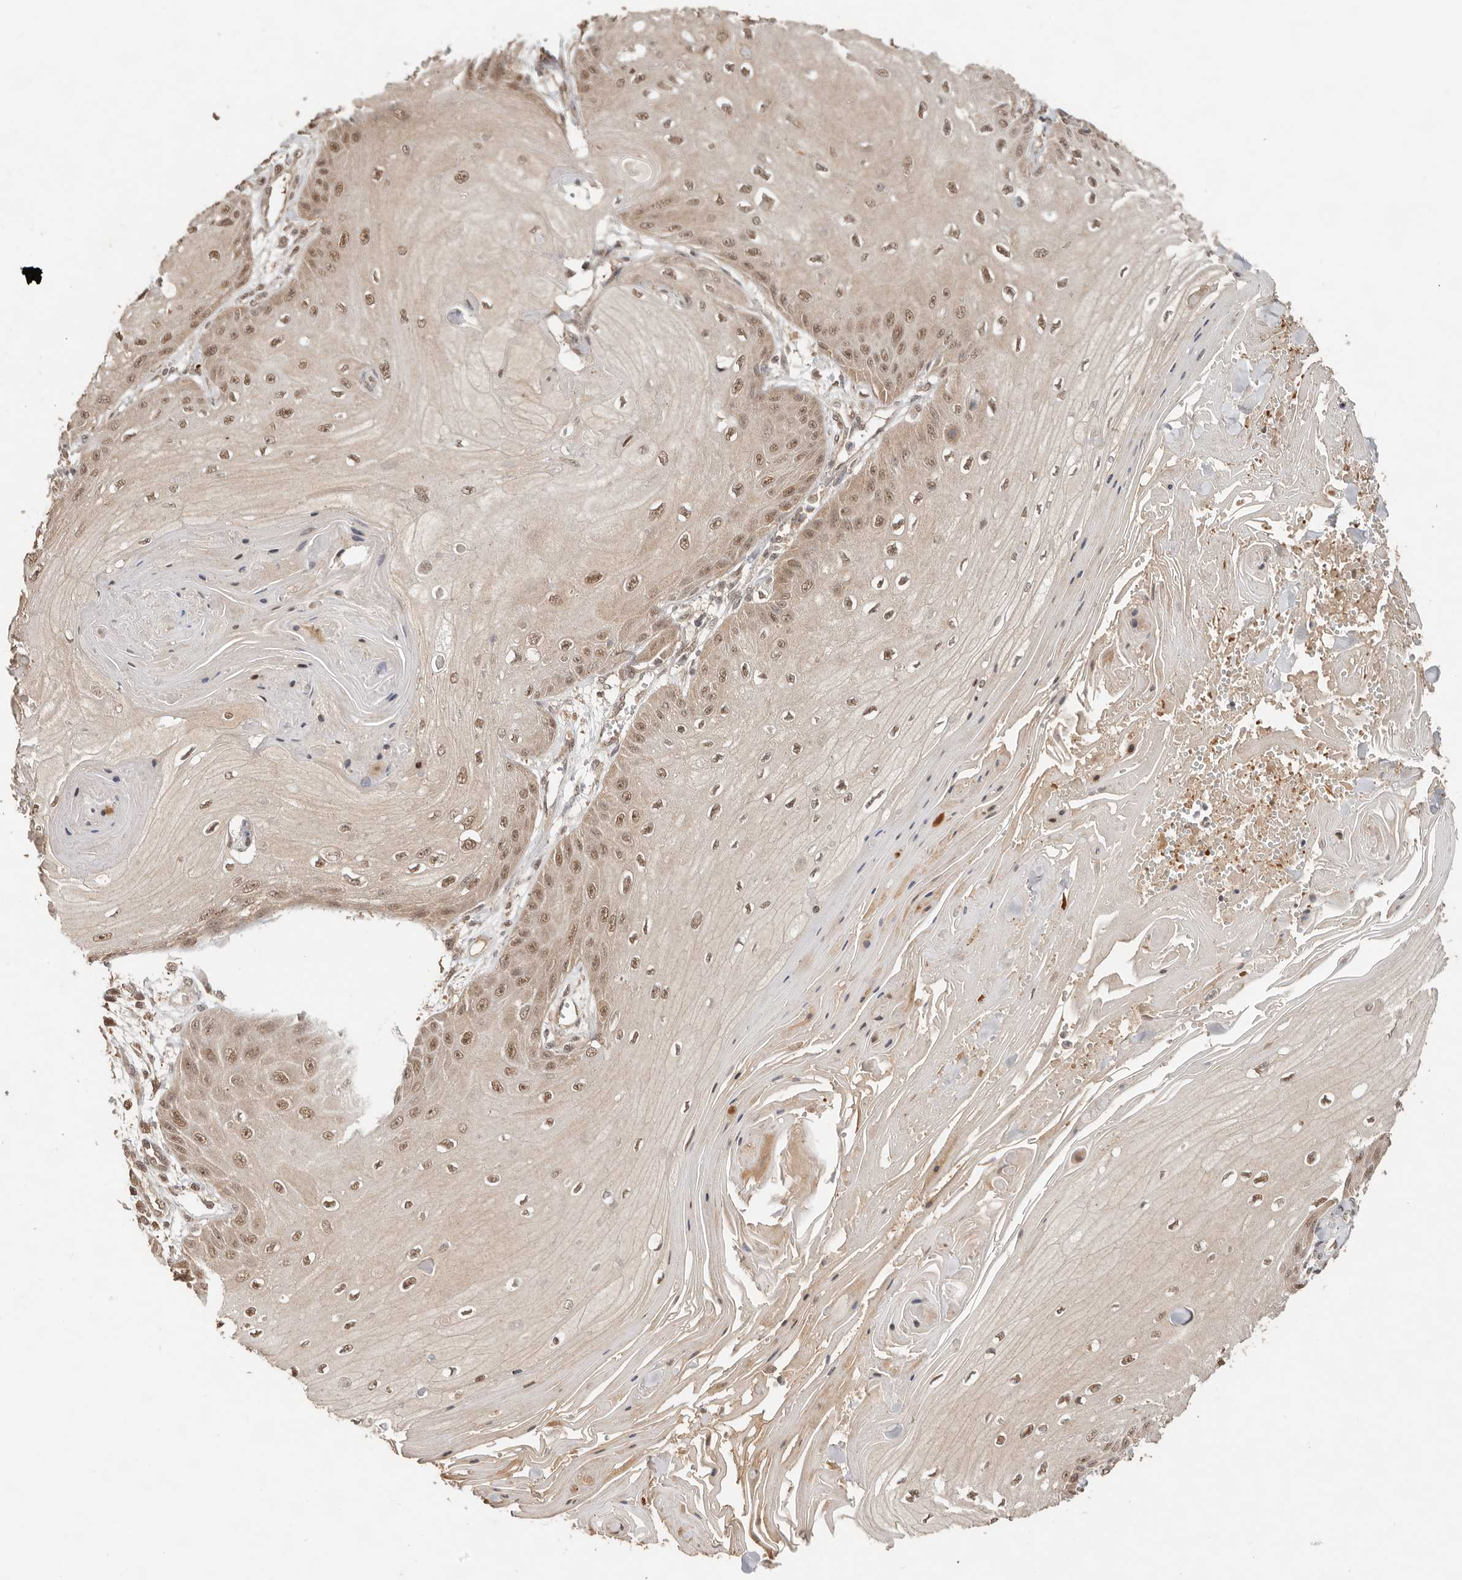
{"staining": {"intensity": "moderate", "quantity": ">75%", "location": "nuclear"}, "tissue": "skin cancer", "cell_type": "Tumor cells", "image_type": "cancer", "snomed": [{"axis": "morphology", "description": "Squamous cell carcinoma, NOS"}, {"axis": "topography", "description": "Skin"}], "caption": "Protein staining shows moderate nuclear expression in about >75% of tumor cells in squamous cell carcinoma (skin).", "gene": "PSMA5", "patient": {"sex": "male", "age": 74}}